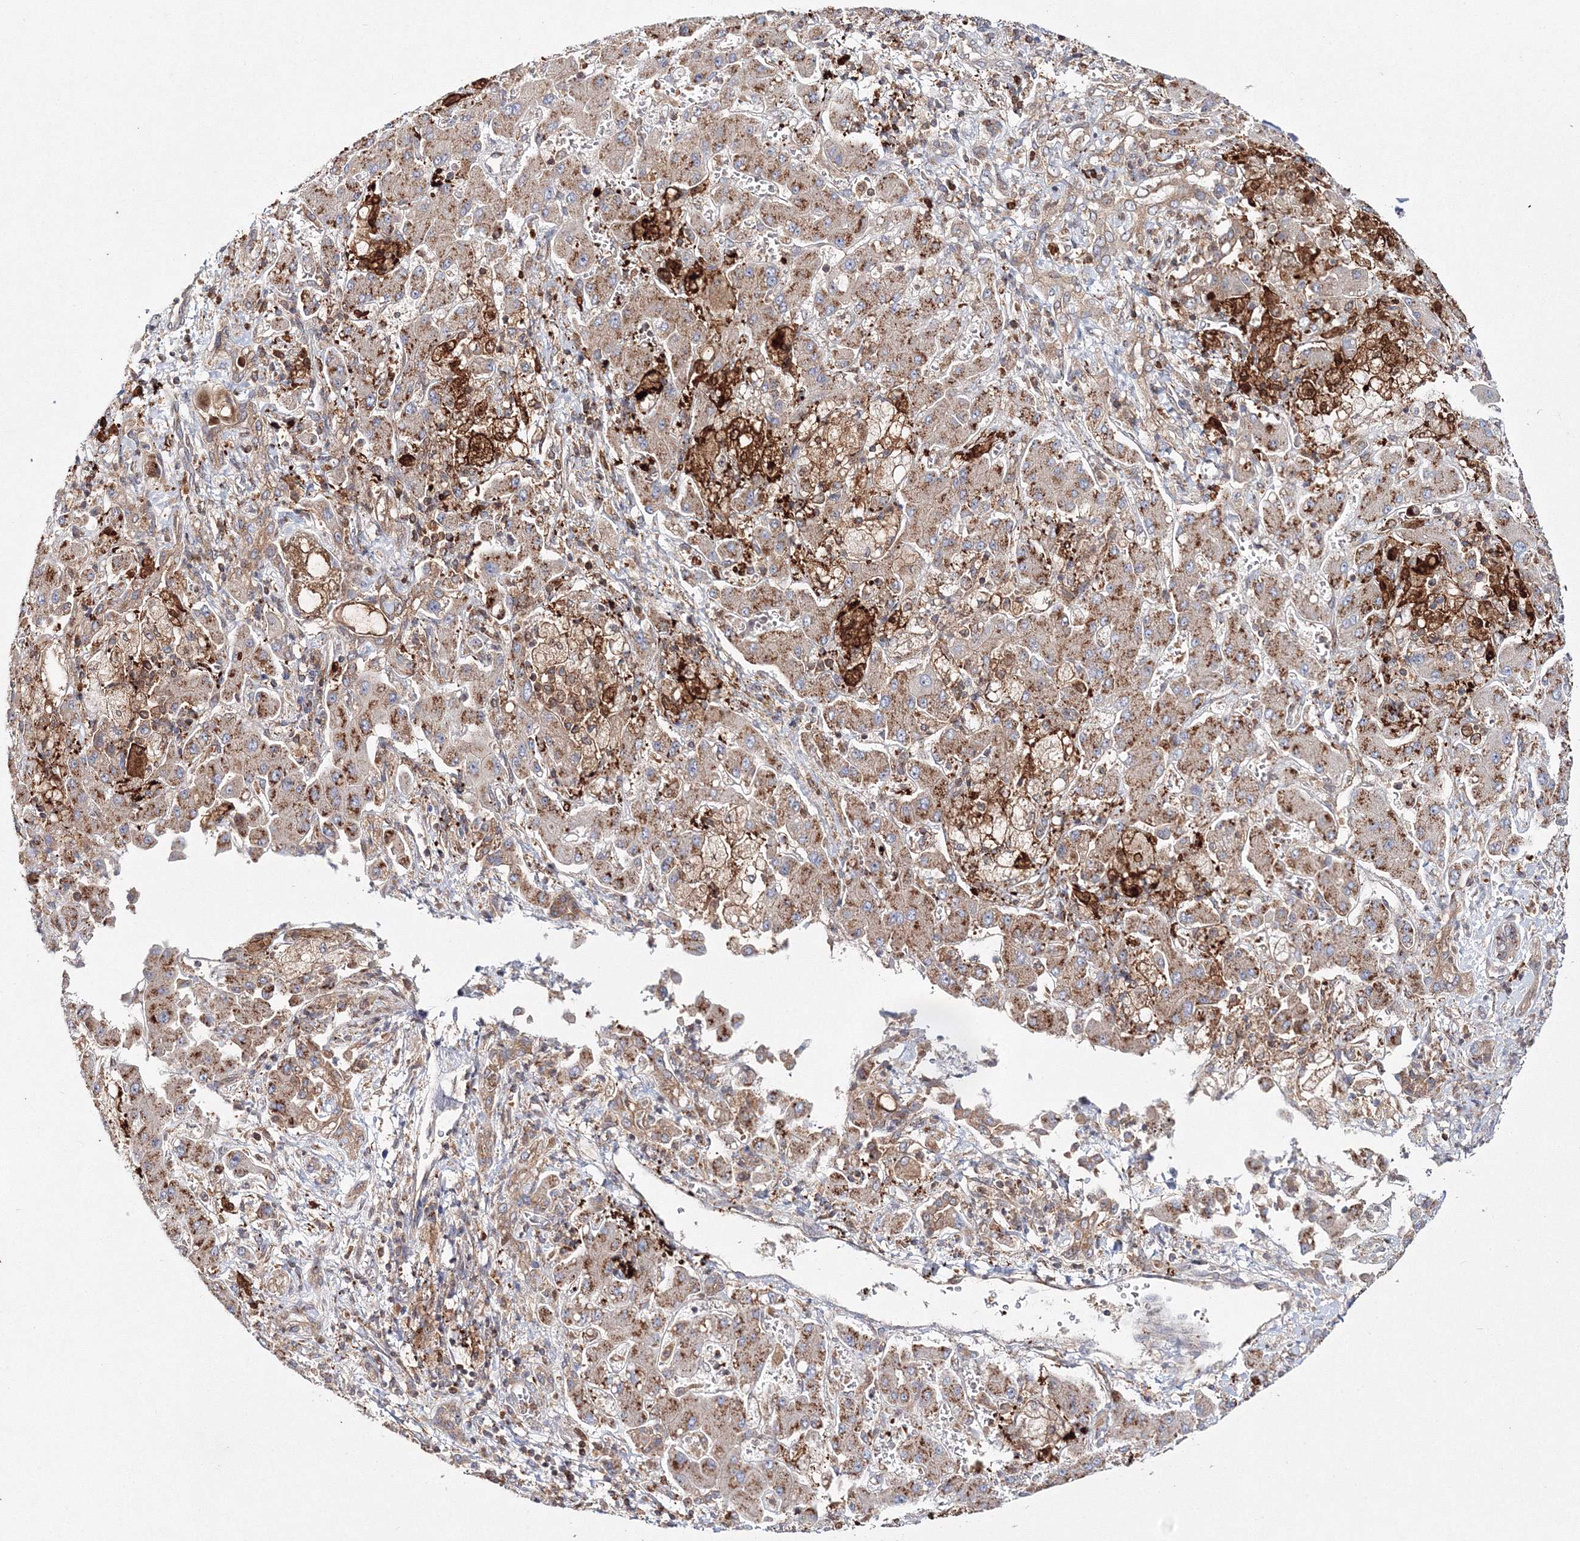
{"staining": {"intensity": "weak", "quantity": ">75%", "location": "cytoplasmic/membranous"}, "tissue": "liver cancer", "cell_type": "Tumor cells", "image_type": "cancer", "snomed": [{"axis": "morphology", "description": "Cholangiocarcinoma"}, {"axis": "topography", "description": "Liver"}], "caption": "High-power microscopy captured an immunohistochemistry (IHC) photomicrograph of liver cancer (cholangiocarcinoma), revealing weak cytoplasmic/membranous positivity in about >75% of tumor cells.", "gene": "ARCN1", "patient": {"sex": "male", "age": 50}}